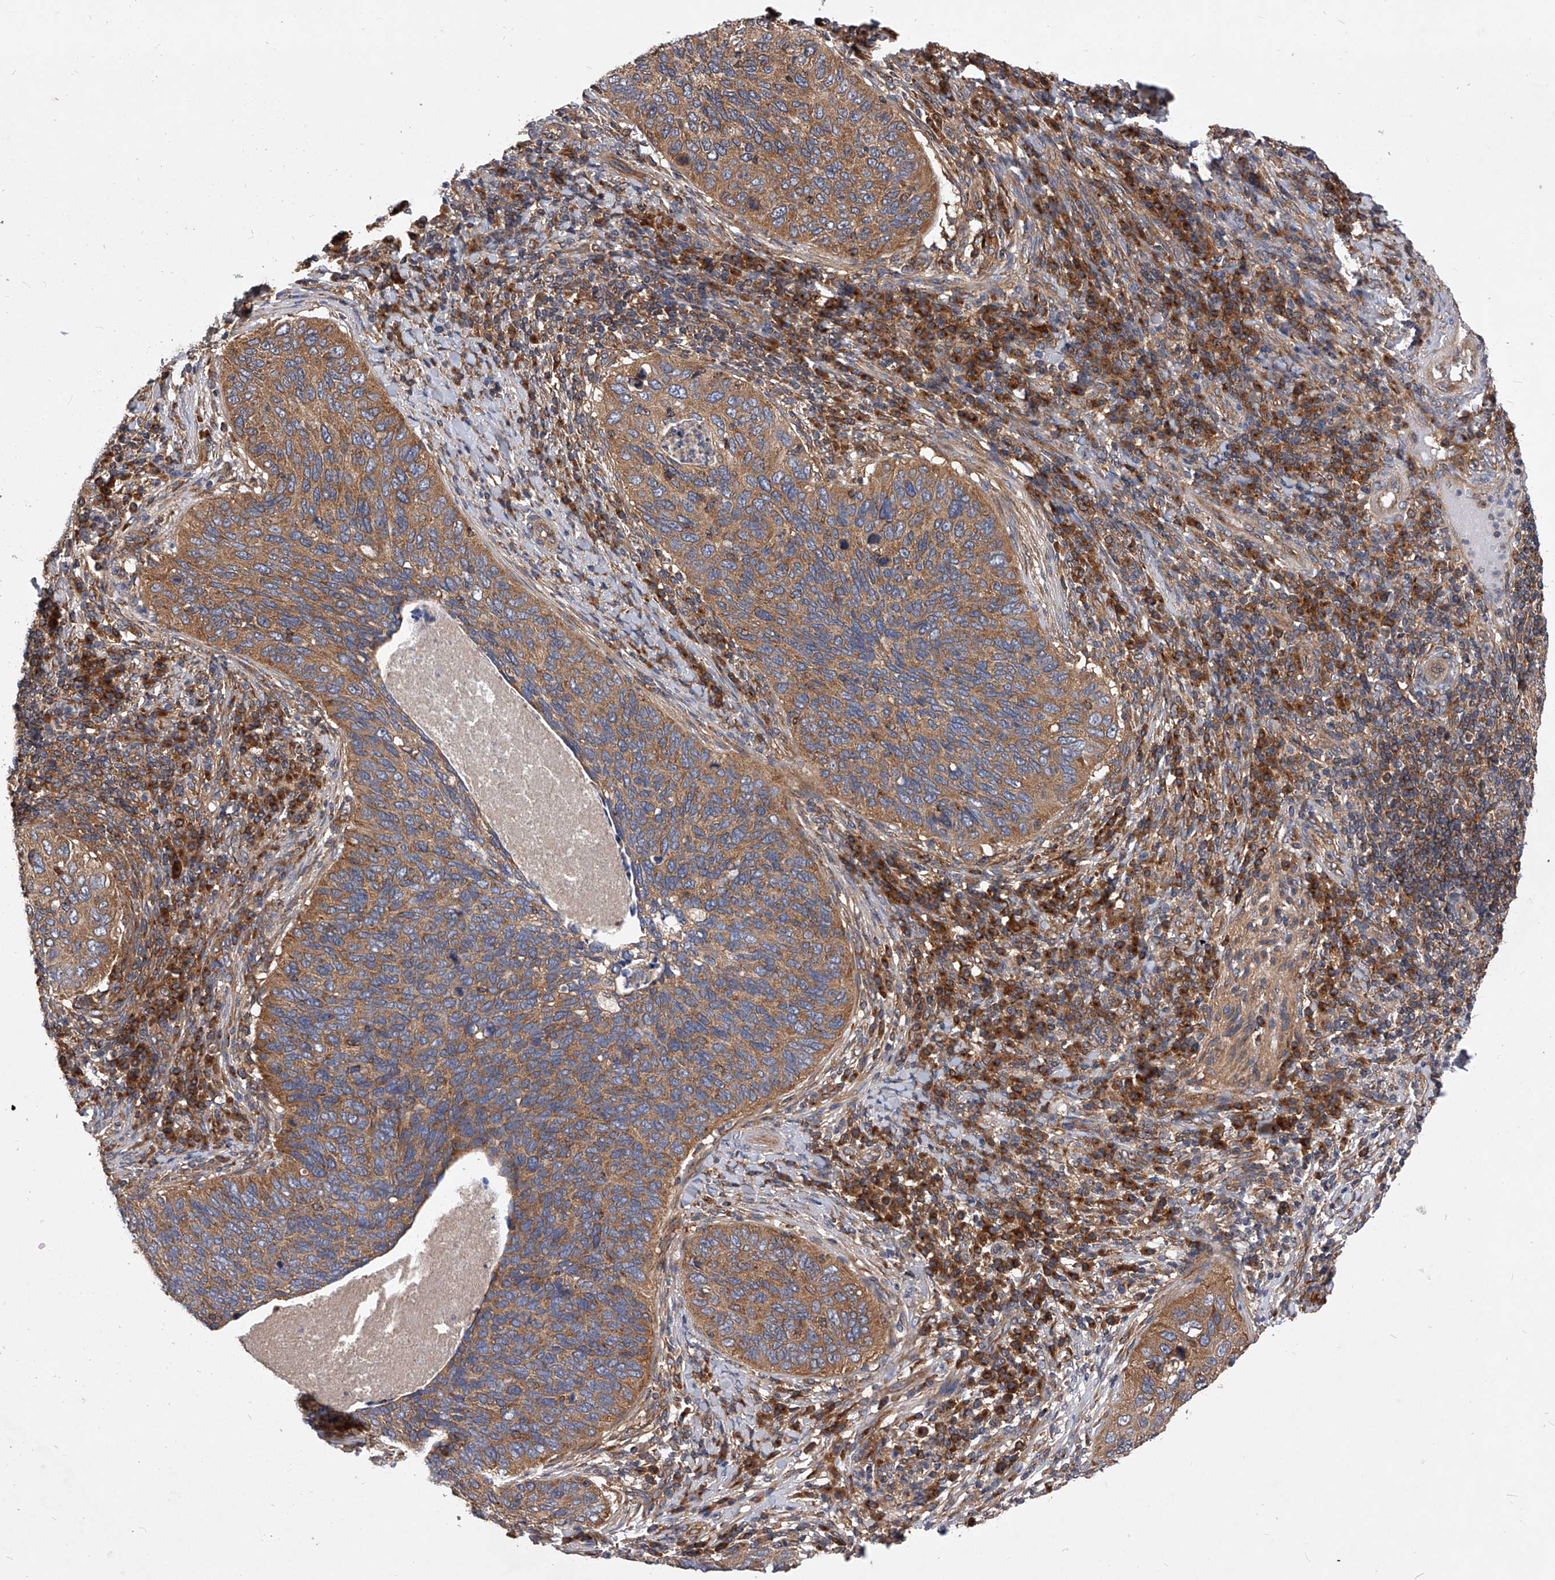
{"staining": {"intensity": "moderate", "quantity": ">75%", "location": "cytoplasmic/membranous"}, "tissue": "cervical cancer", "cell_type": "Tumor cells", "image_type": "cancer", "snomed": [{"axis": "morphology", "description": "Squamous cell carcinoma, NOS"}, {"axis": "topography", "description": "Cervix"}], "caption": "A medium amount of moderate cytoplasmic/membranous expression is seen in approximately >75% of tumor cells in squamous cell carcinoma (cervical) tissue.", "gene": "CFAP410", "patient": {"sex": "female", "age": 38}}